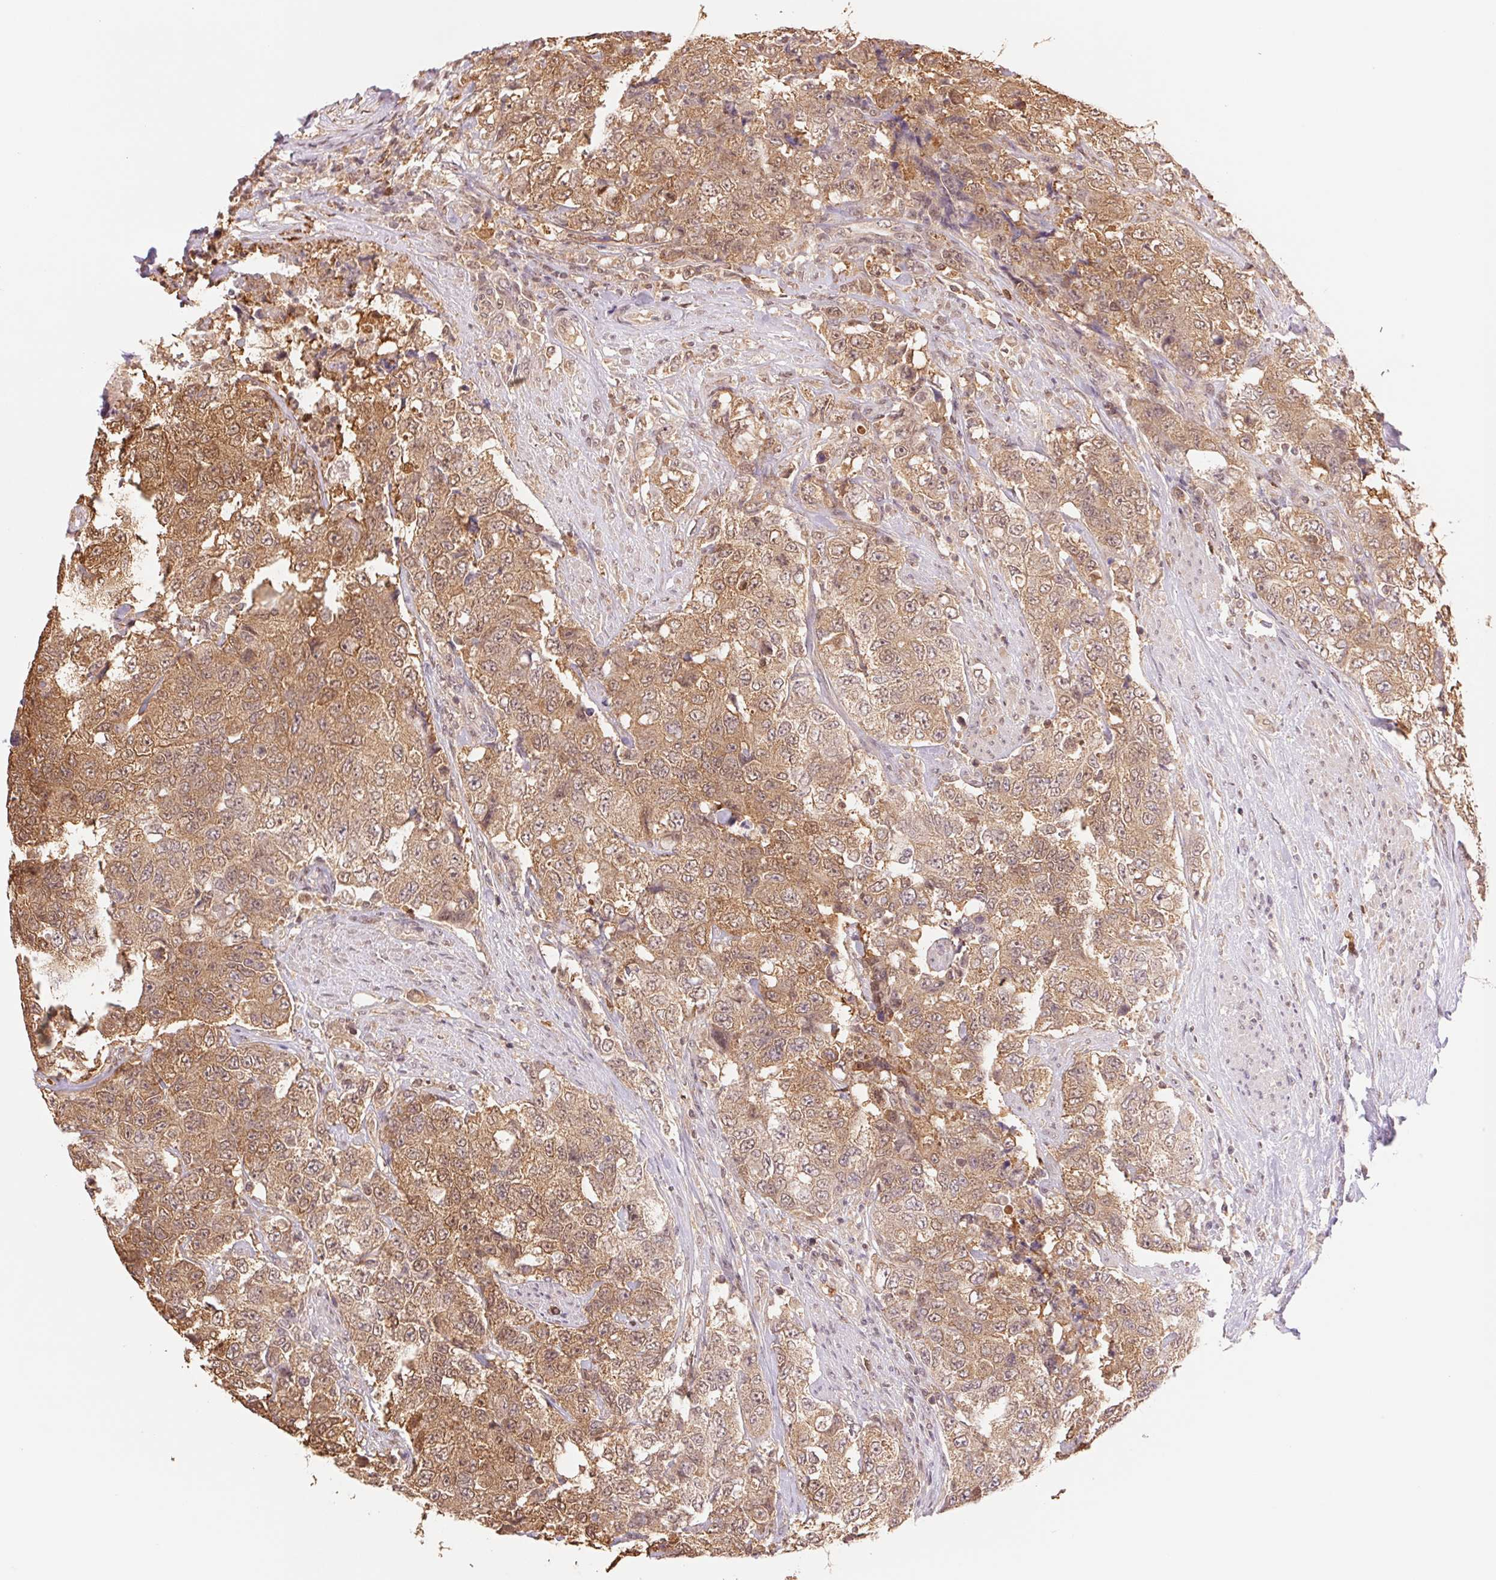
{"staining": {"intensity": "moderate", "quantity": ">75%", "location": "cytoplasmic/membranous"}, "tissue": "urothelial cancer", "cell_type": "Tumor cells", "image_type": "cancer", "snomed": [{"axis": "morphology", "description": "Urothelial carcinoma, High grade"}, {"axis": "topography", "description": "Urinary bladder"}], "caption": "IHC staining of urothelial cancer, which reveals medium levels of moderate cytoplasmic/membranous staining in approximately >75% of tumor cells indicating moderate cytoplasmic/membranous protein expression. The staining was performed using DAB (brown) for protein detection and nuclei were counterstained in hematoxylin (blue).", "gene": "CDC123", "patient": {"sex": "female", "age": 78}}